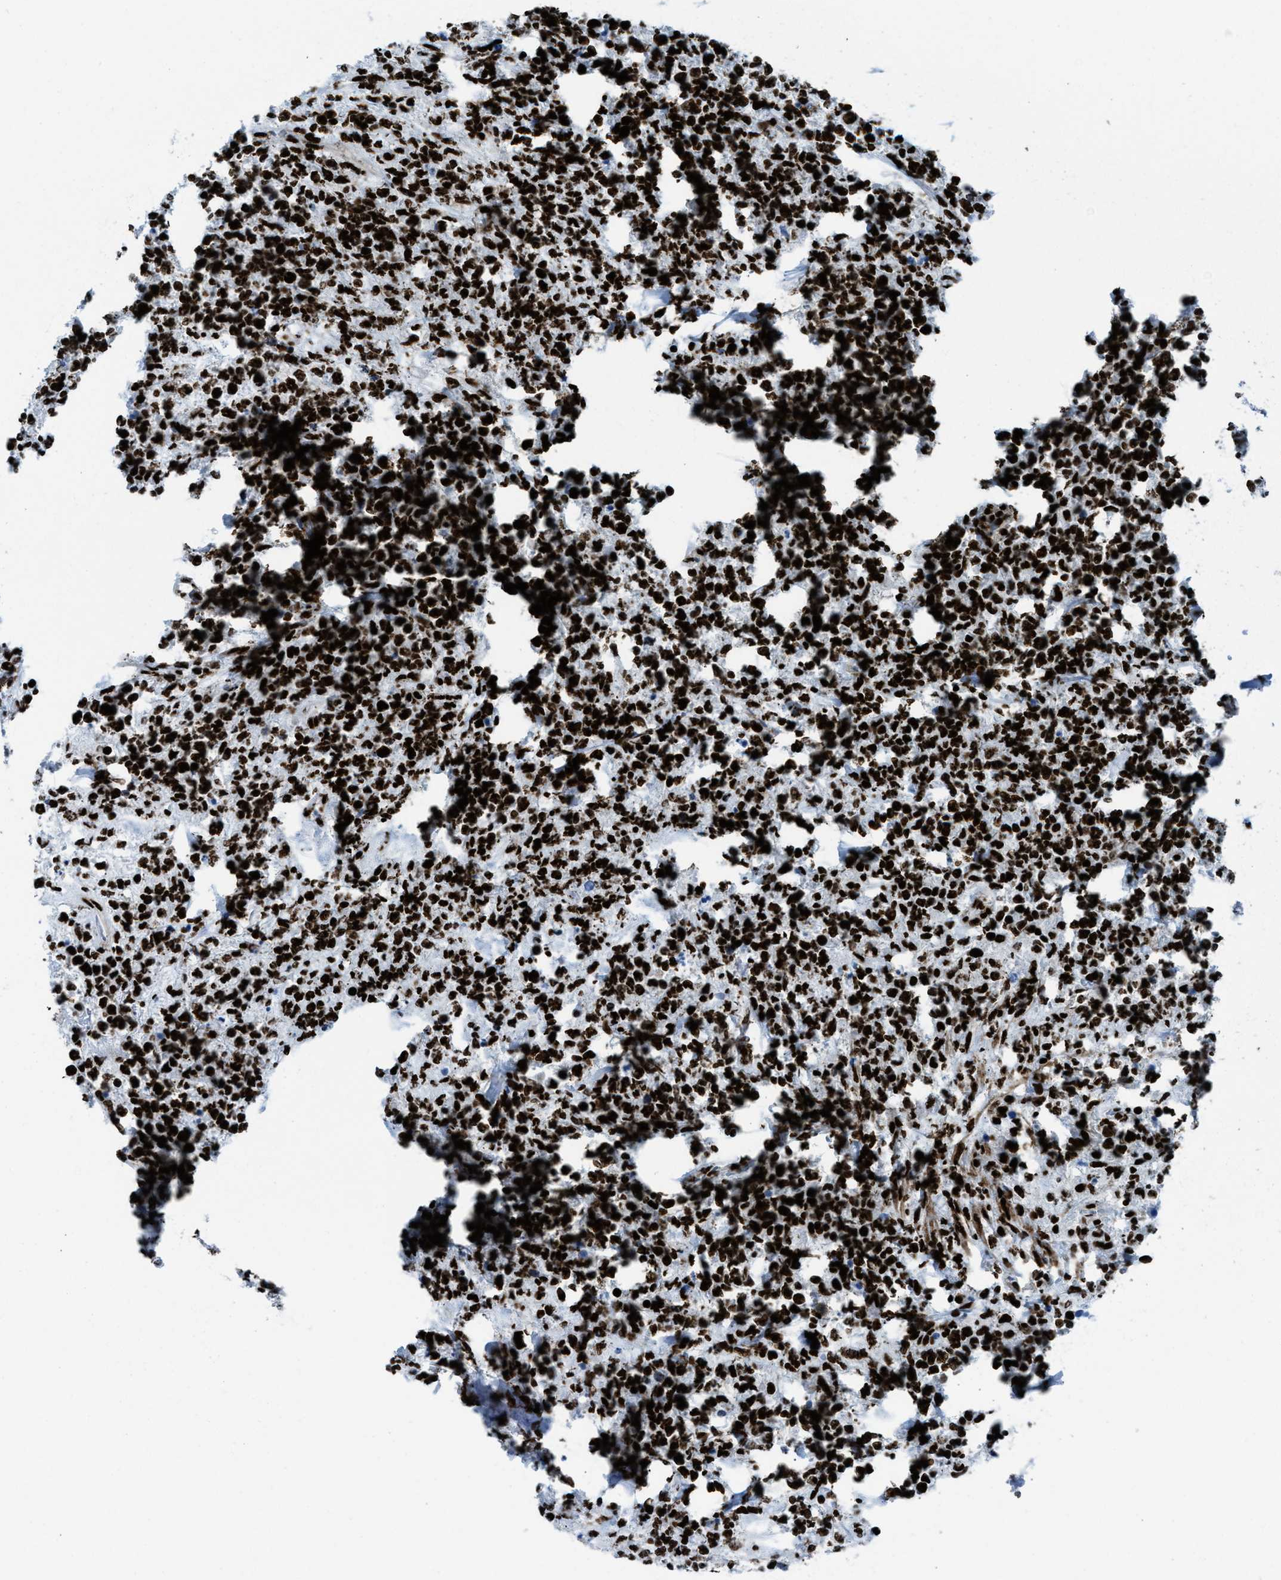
{"staining": {"intensity": "strong", "quantity": ">75%", "location": "nuclear"}, "tissue": "lymphoma", "cell_type": "Tumor cells", "image_type": "cancer", "snomed": [{"axis": "morphology", "description": "Malignant lymphoma, non-Hodgkin's type, High grade"}, {"axis": "topography", "description": "Soft tissue"}], "caption": "Immunohistochemistry (IHC) histopathology image of high-grade malignant lymphoma, non-Hodgkin's type stained for a protein (brown), which shows high levels of strong nuclear expression in about >75% of tumor cells.", "gene": "NONO", "patient": {"sex": "male", "age": 18}}